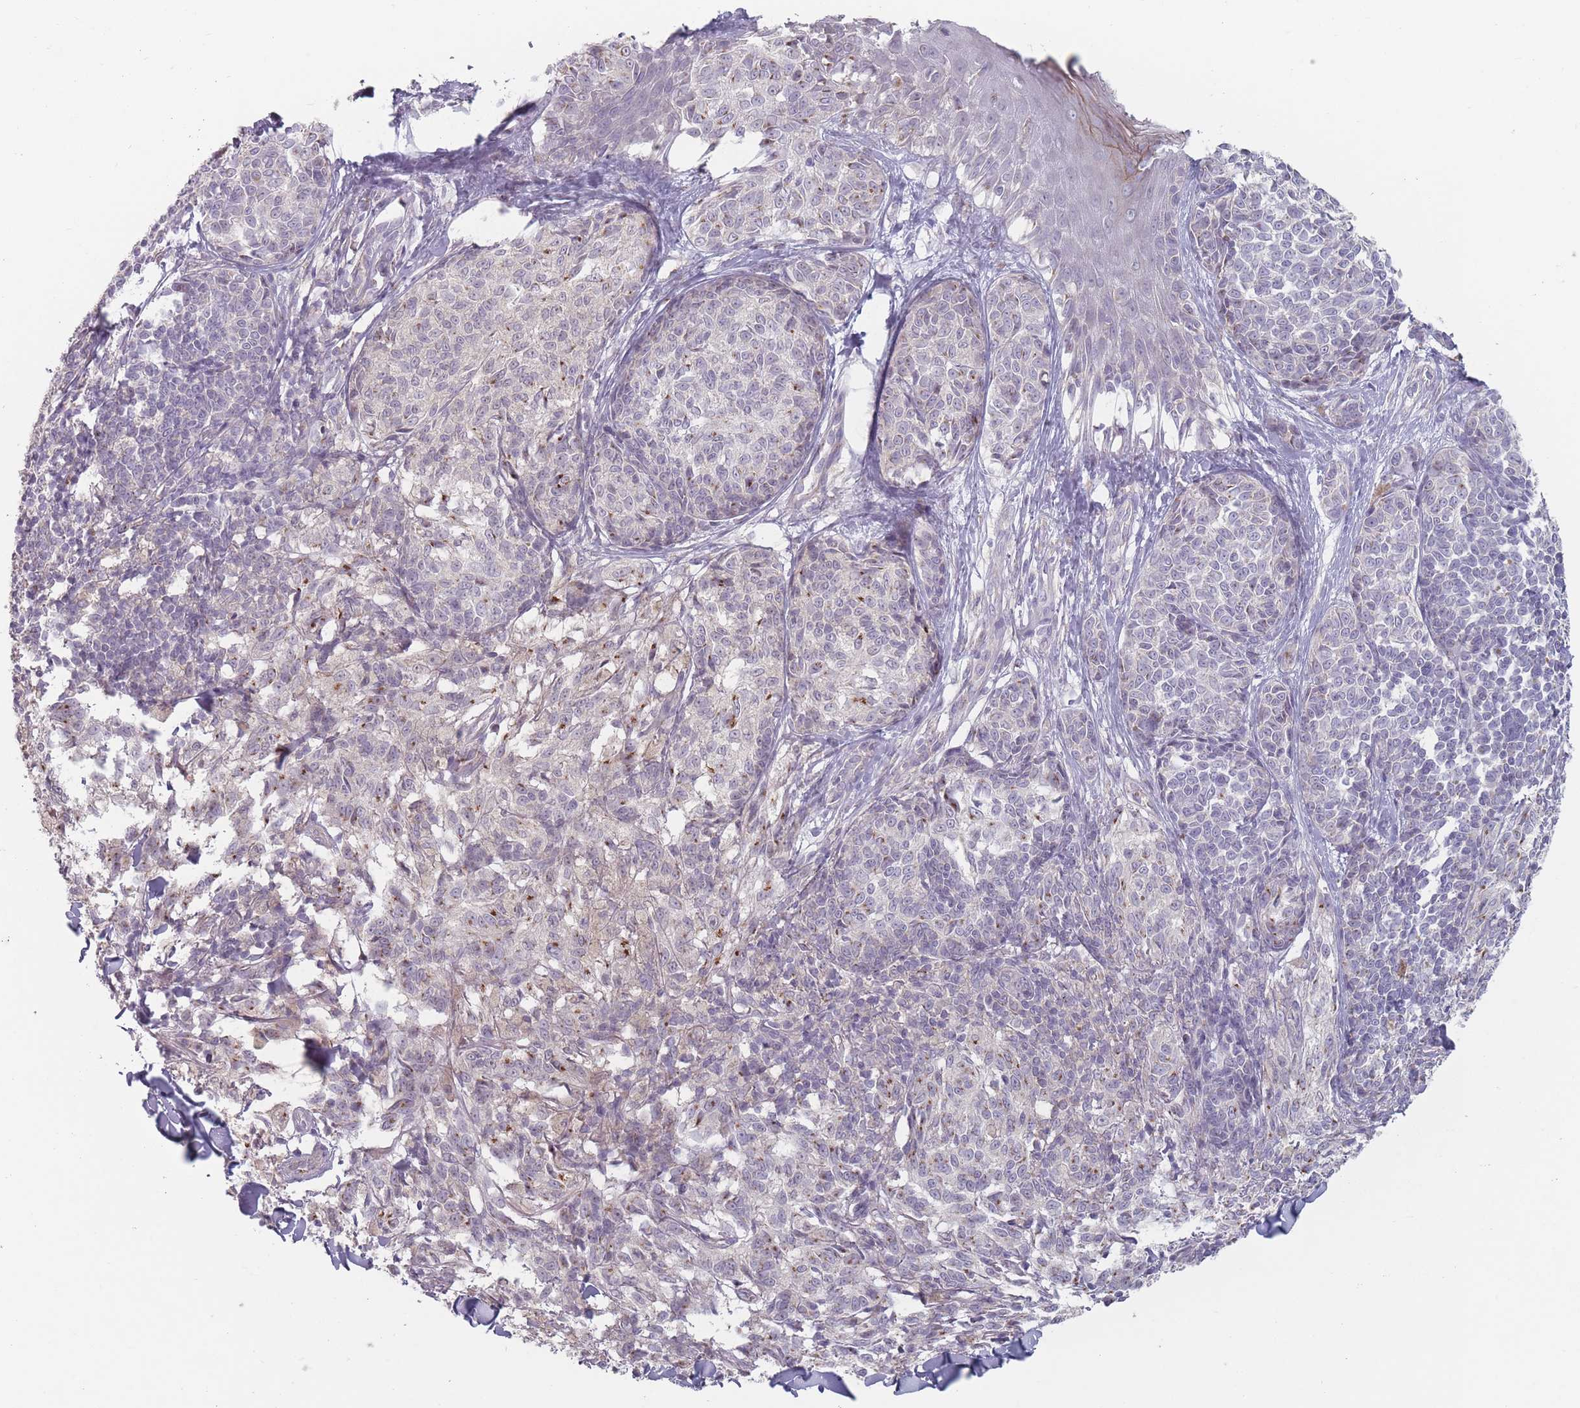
{"staining": {"intensity": "moderate", "quantity": "<25%", "location": "cytoplasmic/membranous"}, "tissue": "melanoma", "cell_type": "Tumor cells", "image_type": "cancer", "snomed": [{"axis": "morphology", "description": "Malignant melanoma, NOS"}, {"axis": "topography", "description": "Skin of upper extremity"}], "caption": "An image of human melanoma stained for a protein exhibits moderate cytoplasmic/membranous brown staining in tumor cells.", "gene": "AKAIN1", "patient": {"sex": "male", "age": 40}}